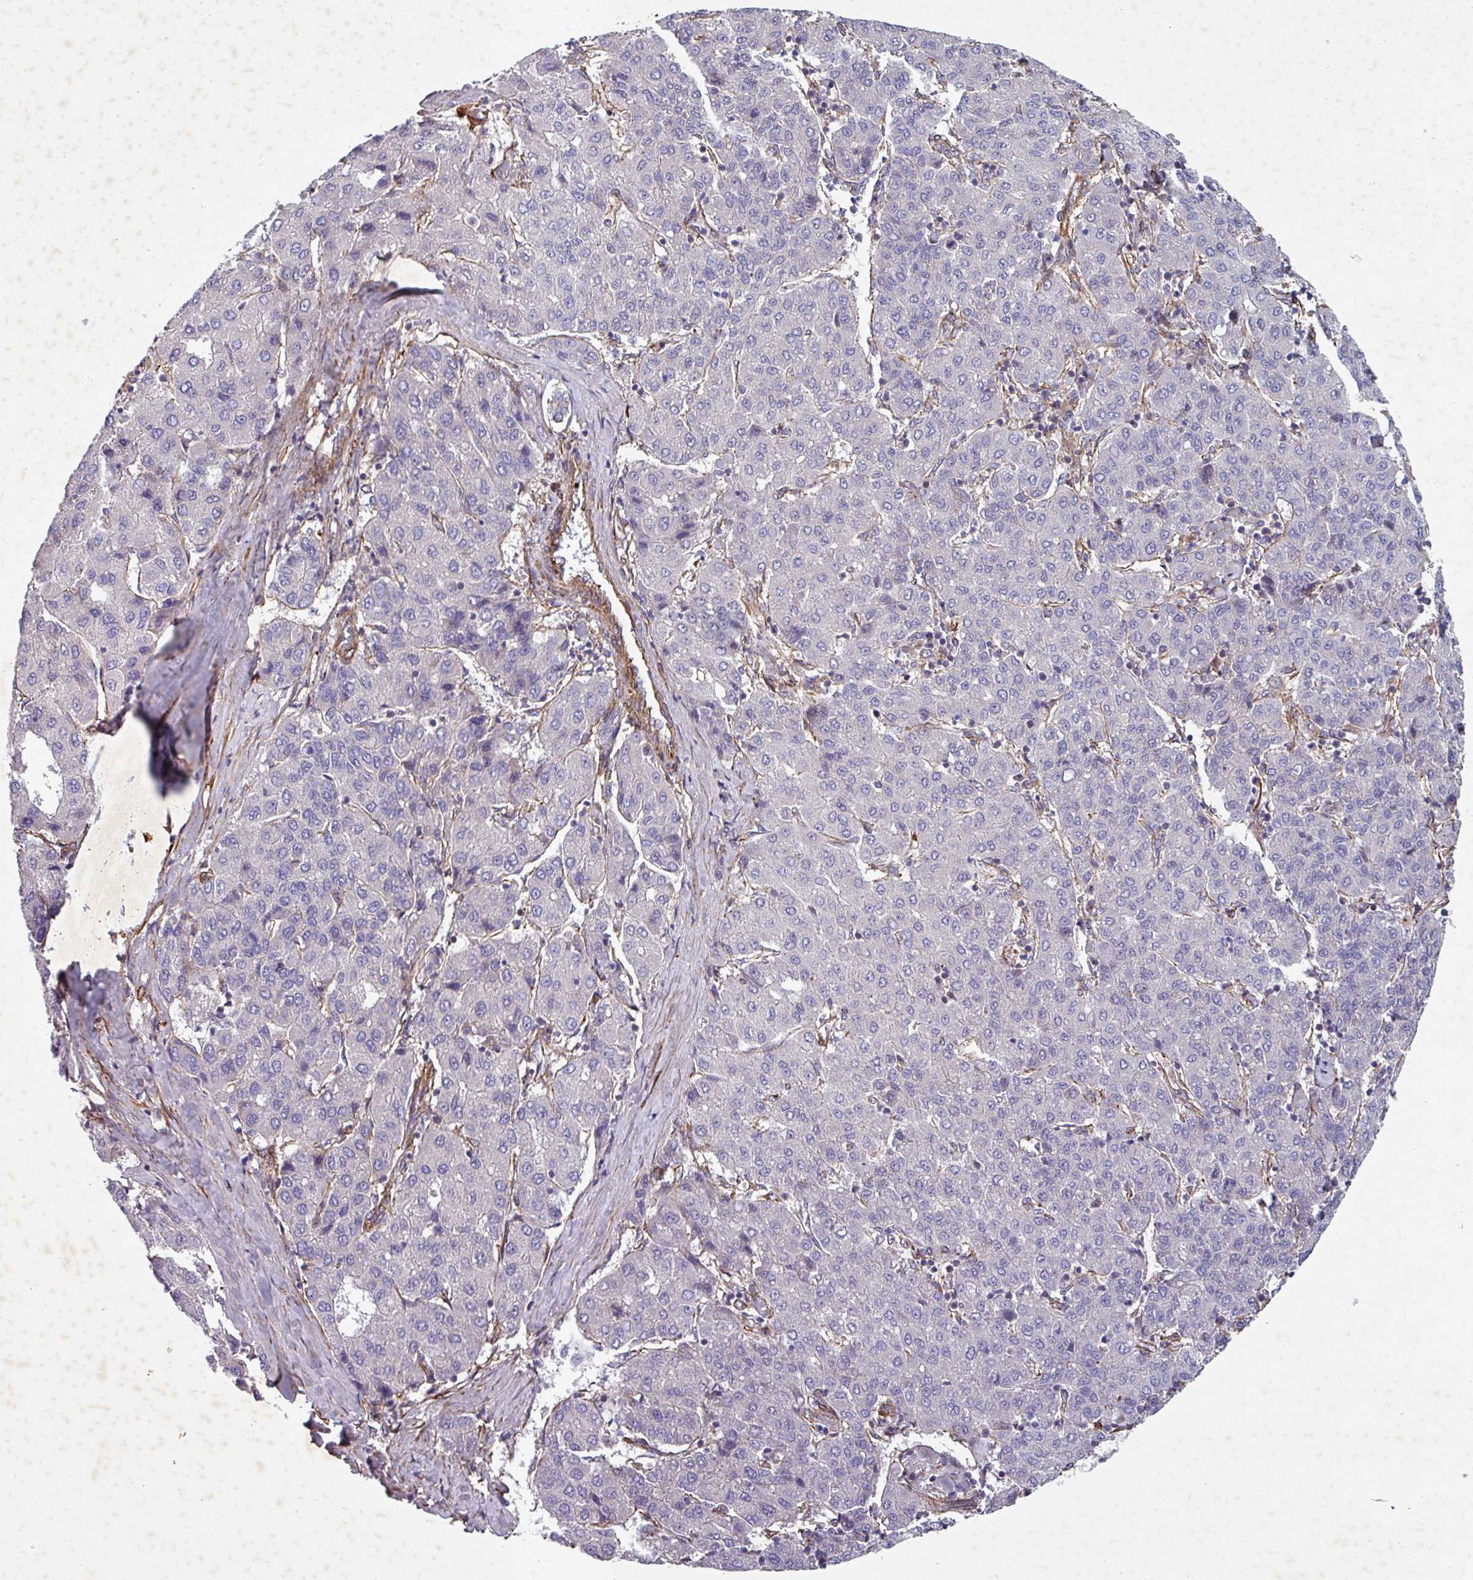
{"staining": {"intensity": "negative", "quantity": "none", "location": "none"}, "tissue": "liver cancer", "cell_type": "Tumor cells", "image_type": "cancer", "snomed": [{"axis": "morphology", "description": "Carcinoma, Hepatocellular, NOS"}, {"axis": "topography", "description": "Liver"}], "caption": "The photomicrograph demonstrates no significant staining in tumor cells of hepatocellular carcinoma (liver).", "gene": "ATP2C2", "patient": {"sex": "male", "age": 65}}